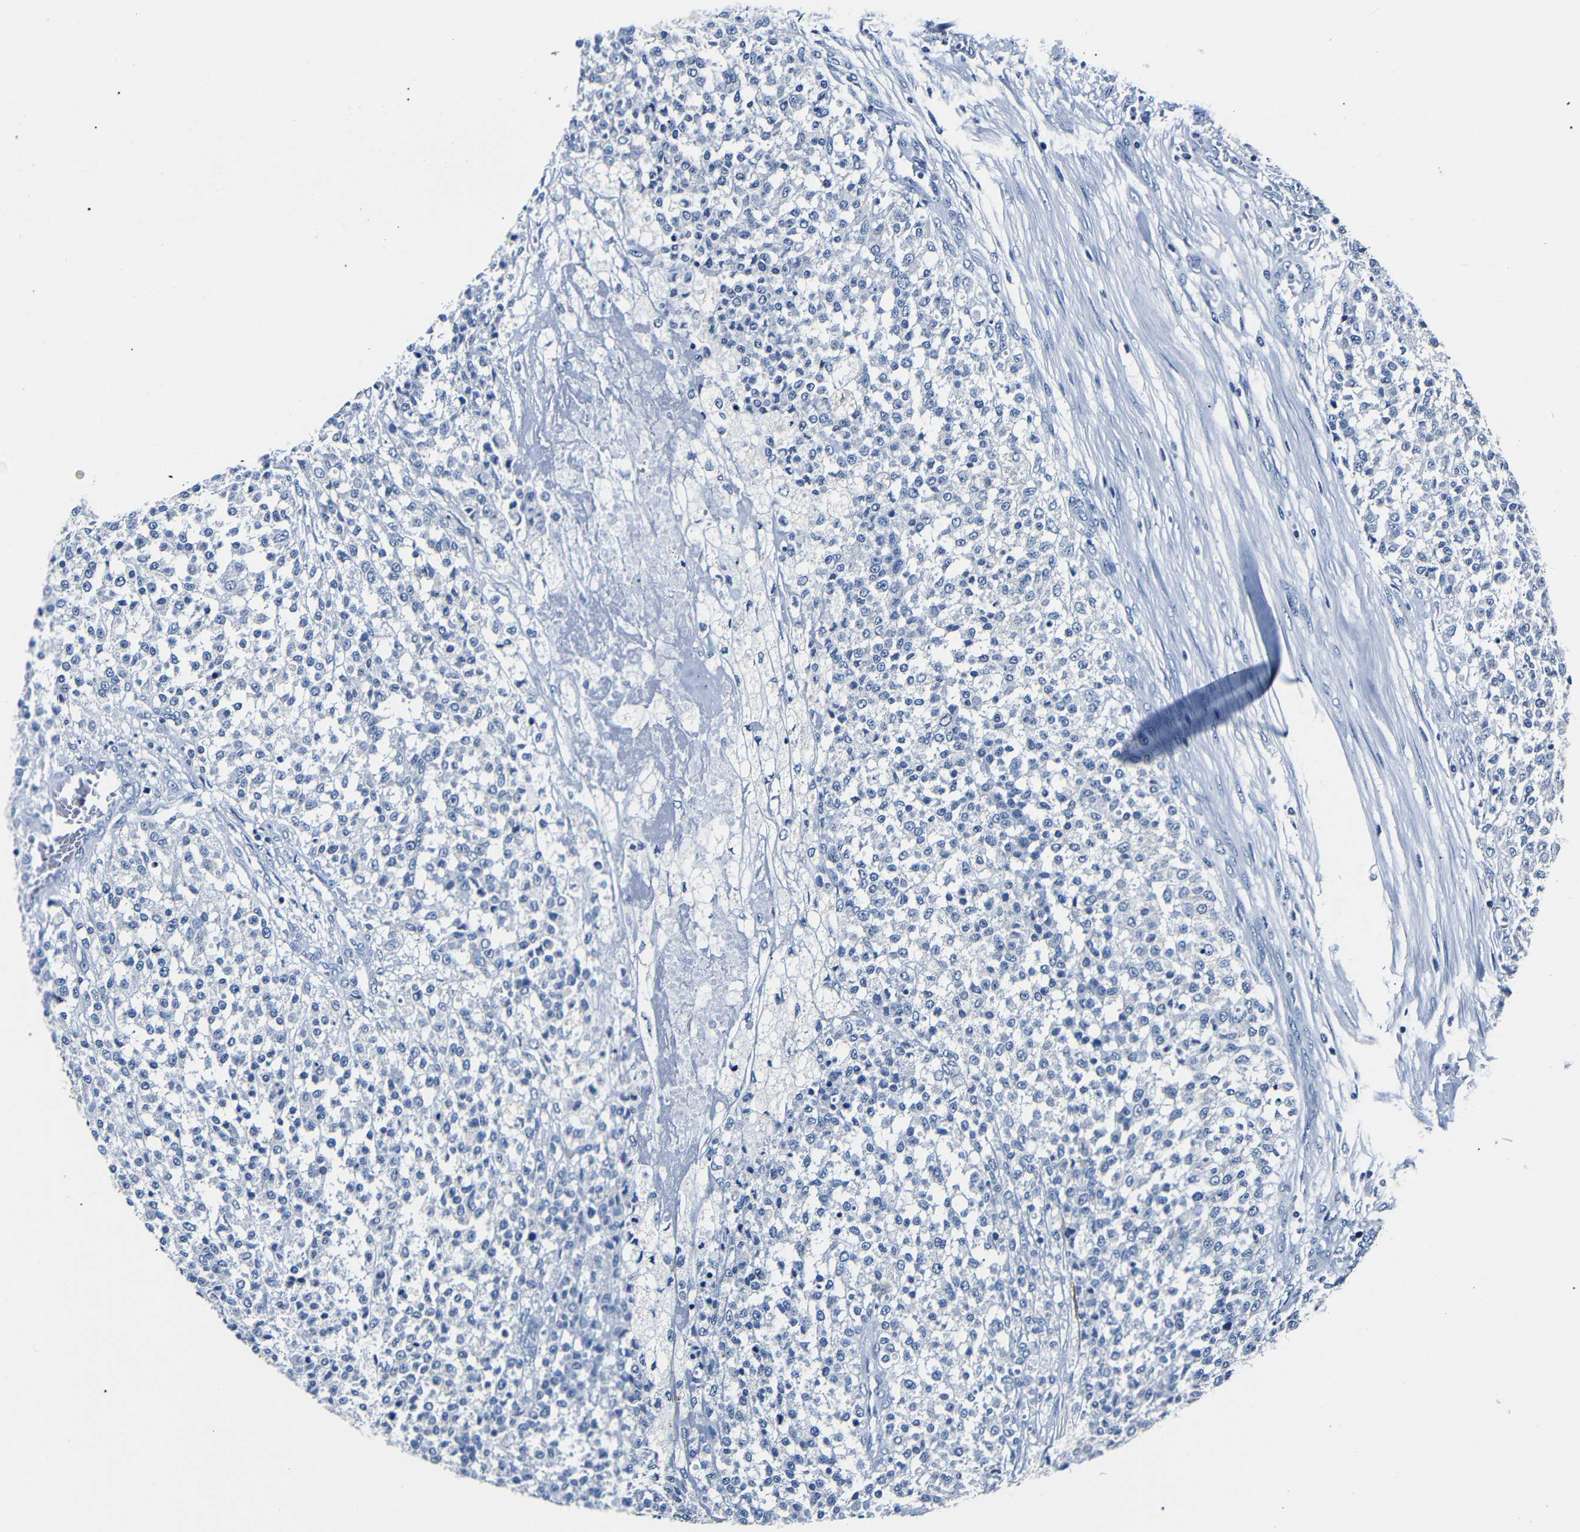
{"staining": {"intensity": "negative", "quantity": "none", "location": "none"}, "tissue": "testis cancer", "cell_type": "Tumor cells", "image_type": "cancer", "snomed": [{"axis": "morphology", "description": "Seminoma, NOS"}, {"axis": "topography", "description": "Testis"}], "caption": "This micrograph is of testis cancer (seminoma) stained with immunohistochemistry to label a protein in brown with the nuclei are counter-stained blue. There is no staining in tumor cells.", "gene": "GAP43", "patient": {"sex": "male", "age": 59}}